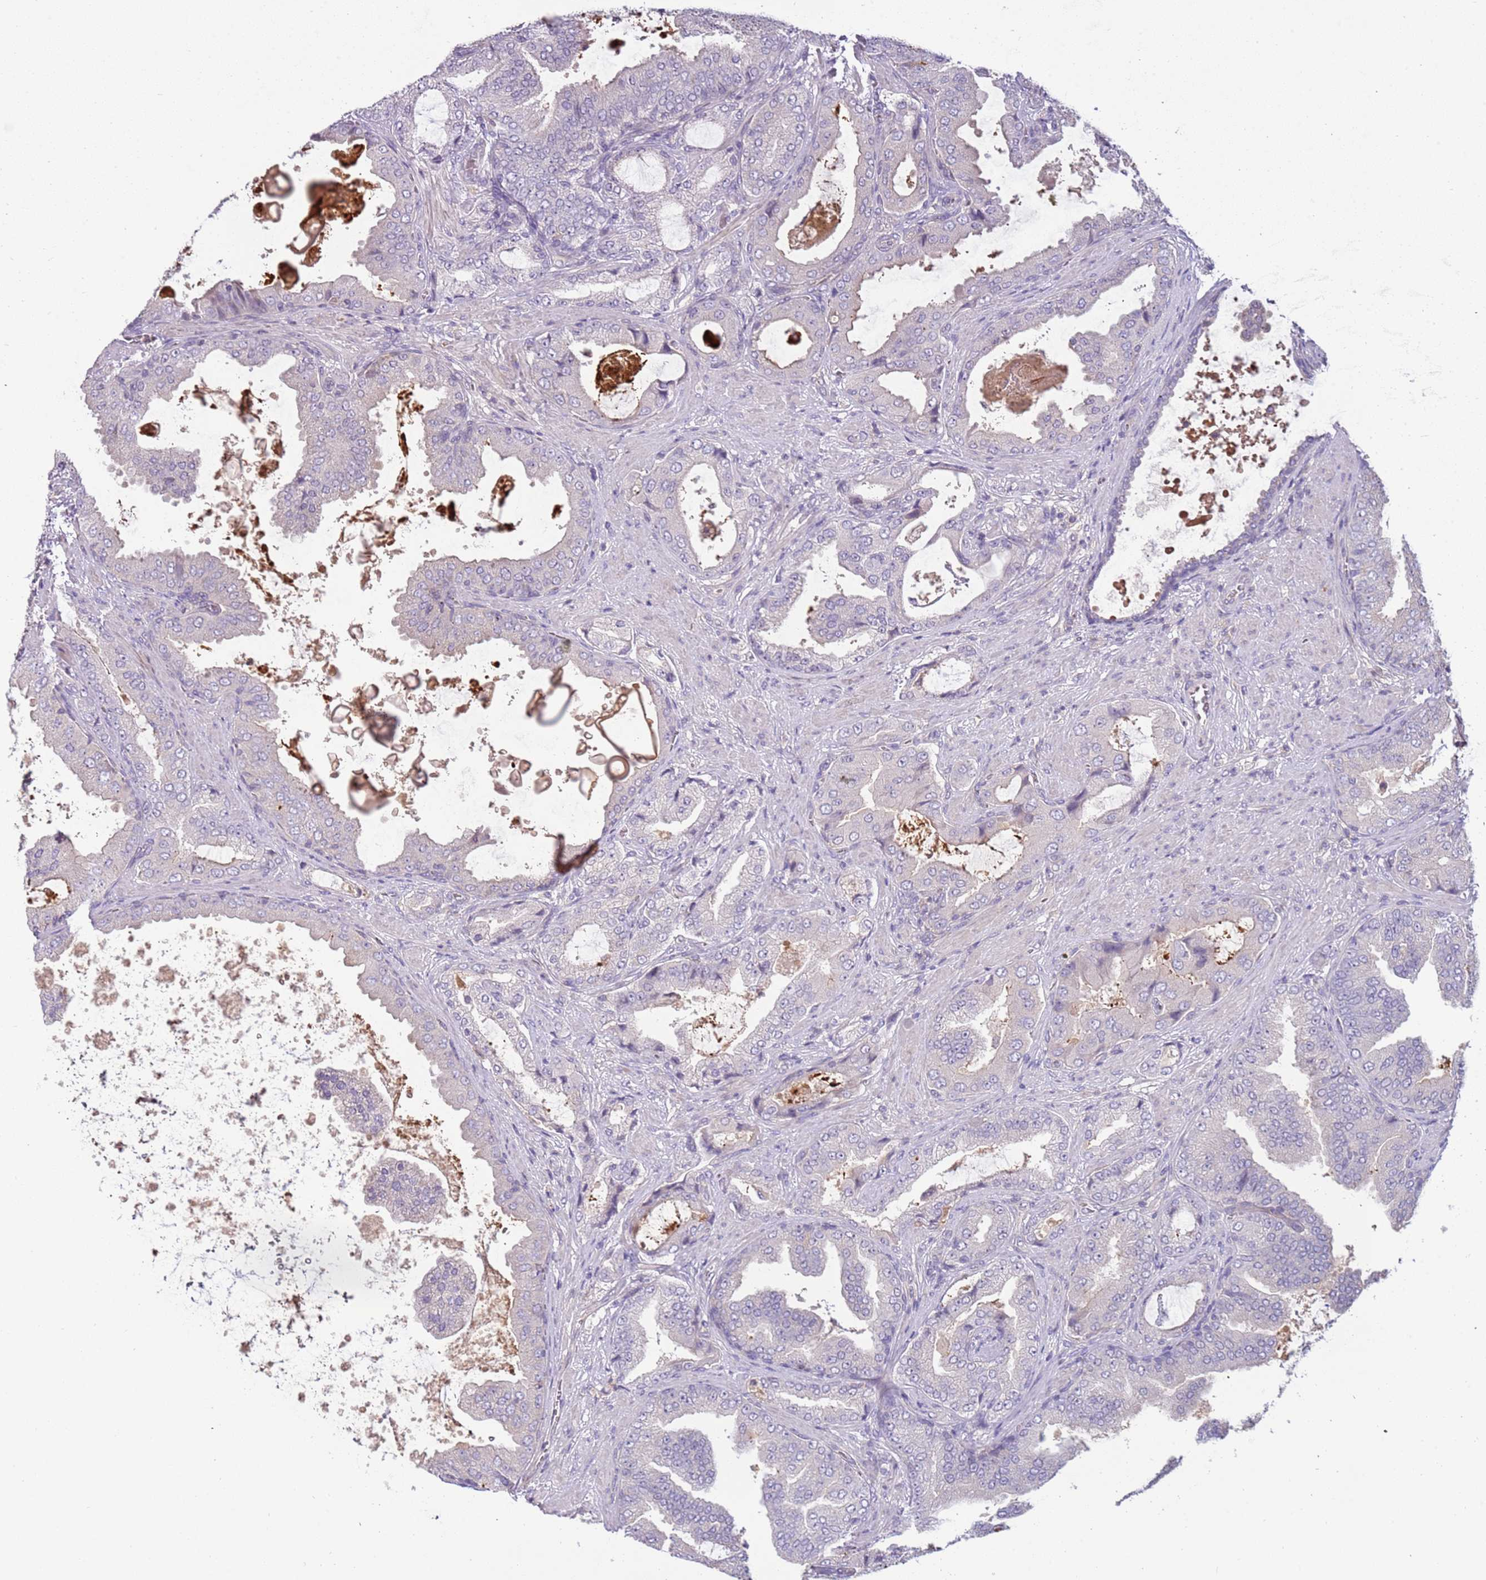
{"staining": {"intensity": "negative", "quantity": "none", "location": "none"}, "tissue": "prostate cancer", "cell_type": "Tumor cells", "image_type": "cancer", "snomed": [{"axis": "morphology", "description": "Adenocarcinoma, High grade"}, {"axis": "topography", "description": "Prostate"}], "caption": "Immunohistochemical staining of human prostate cancer exhibits no significant expression in tumor cells.", "gene": "ARHGAP5", "patient": {"sex": "male", "age": 68}}